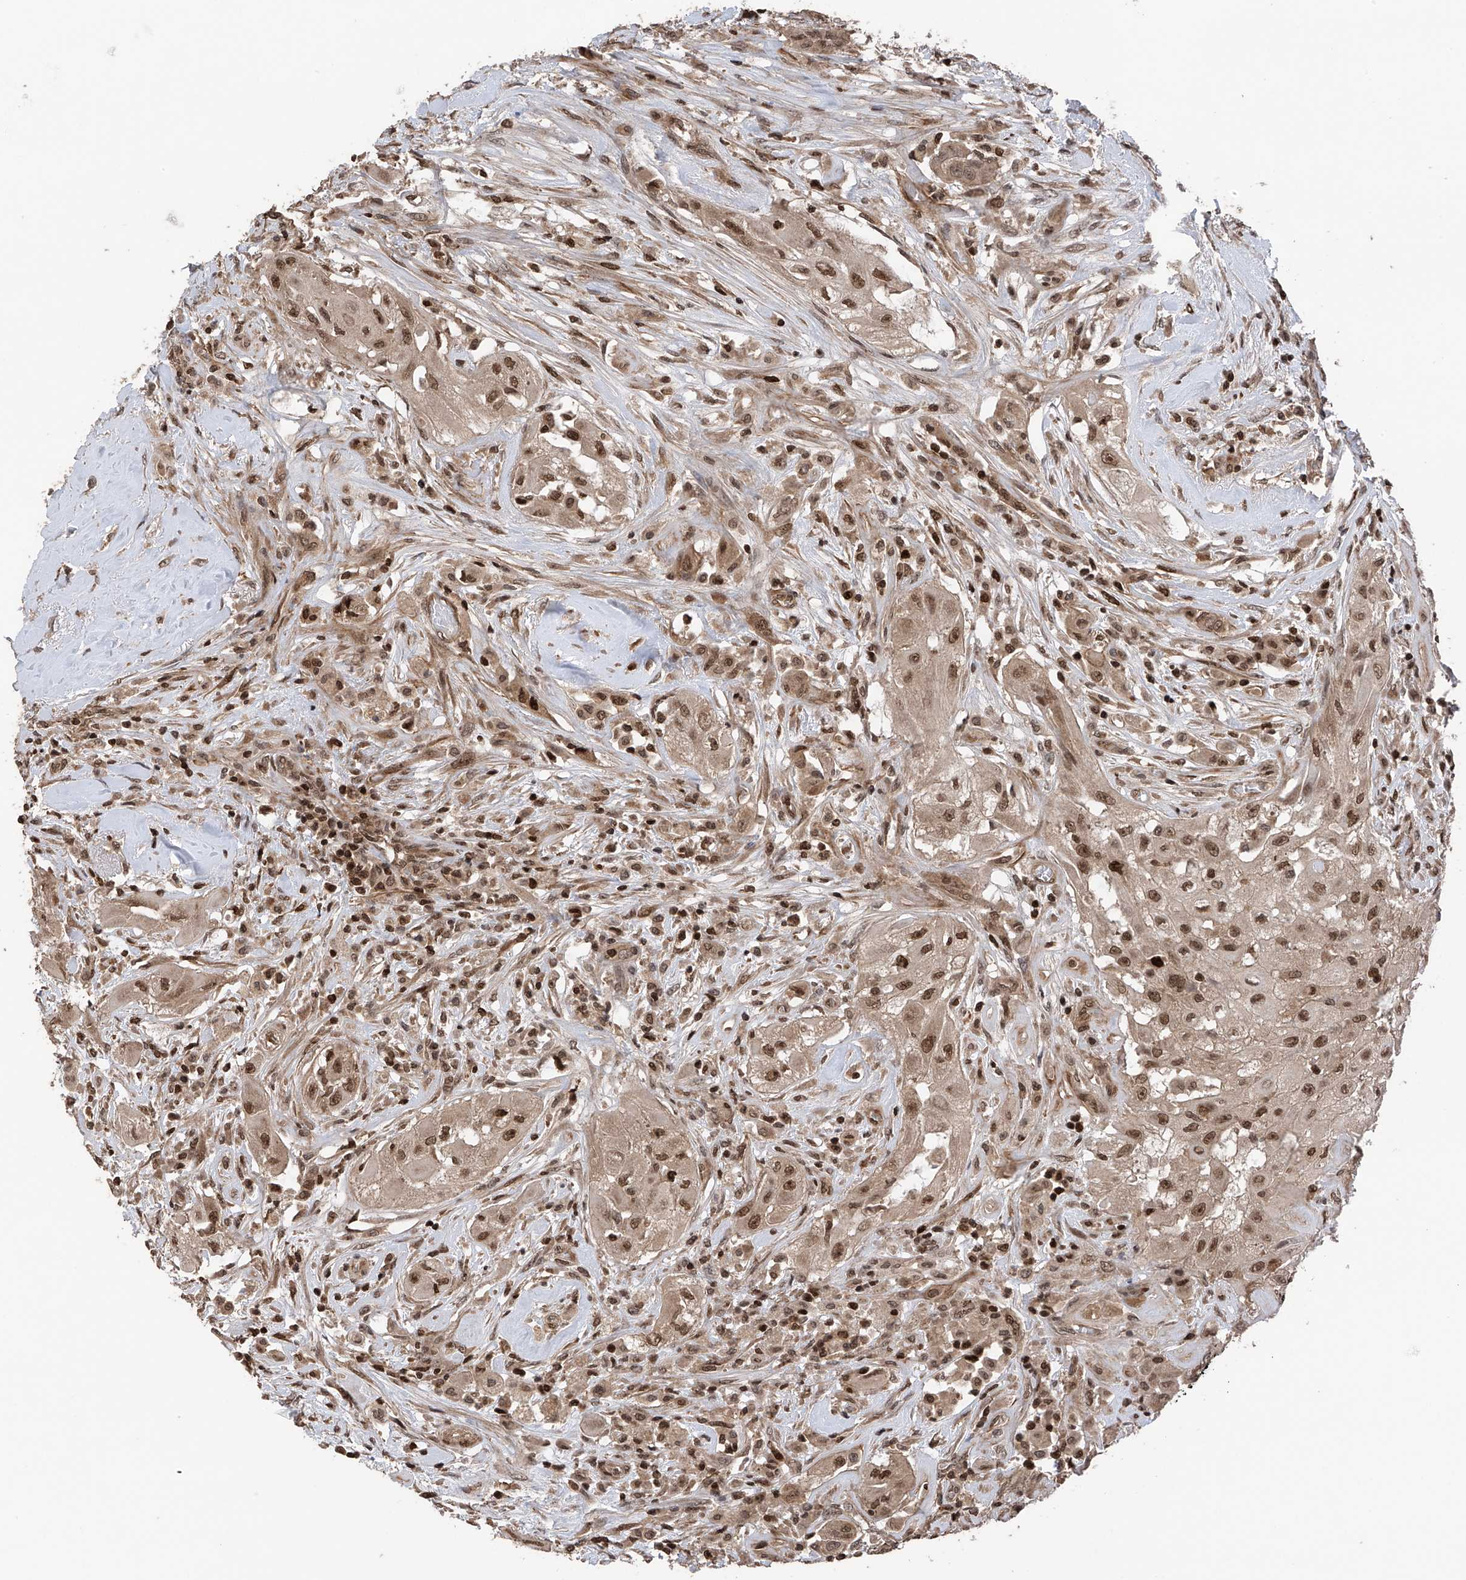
{"staining": {"intensity": "moderate", "quantity": ">75%", "location": "cytoplasmic/membranous,nuclear"}, "tissue": "thyroid cancer", "cell_type": "Tumor cells", "image_type": "cancer", "snomed": [{"axis": "morphology", "description": "Papillary adenocarcinoma, NOS"}, {"axis": "topography", "description": "Thyroid gland"}], "caption": "The immunohistochemical stain shows moderate cytoplasmic/membranous and nuclear positivity in tumor cells of thyroid cancer tissue. The staining is performed using DAB (3,3'-diaminobenzidine) brown chromogen to label protein expression. The nuclei are counter-stained blue using hematoxylin.", "gene": "DNAJC9", "patient": {"sex": "female", "age": 59}}